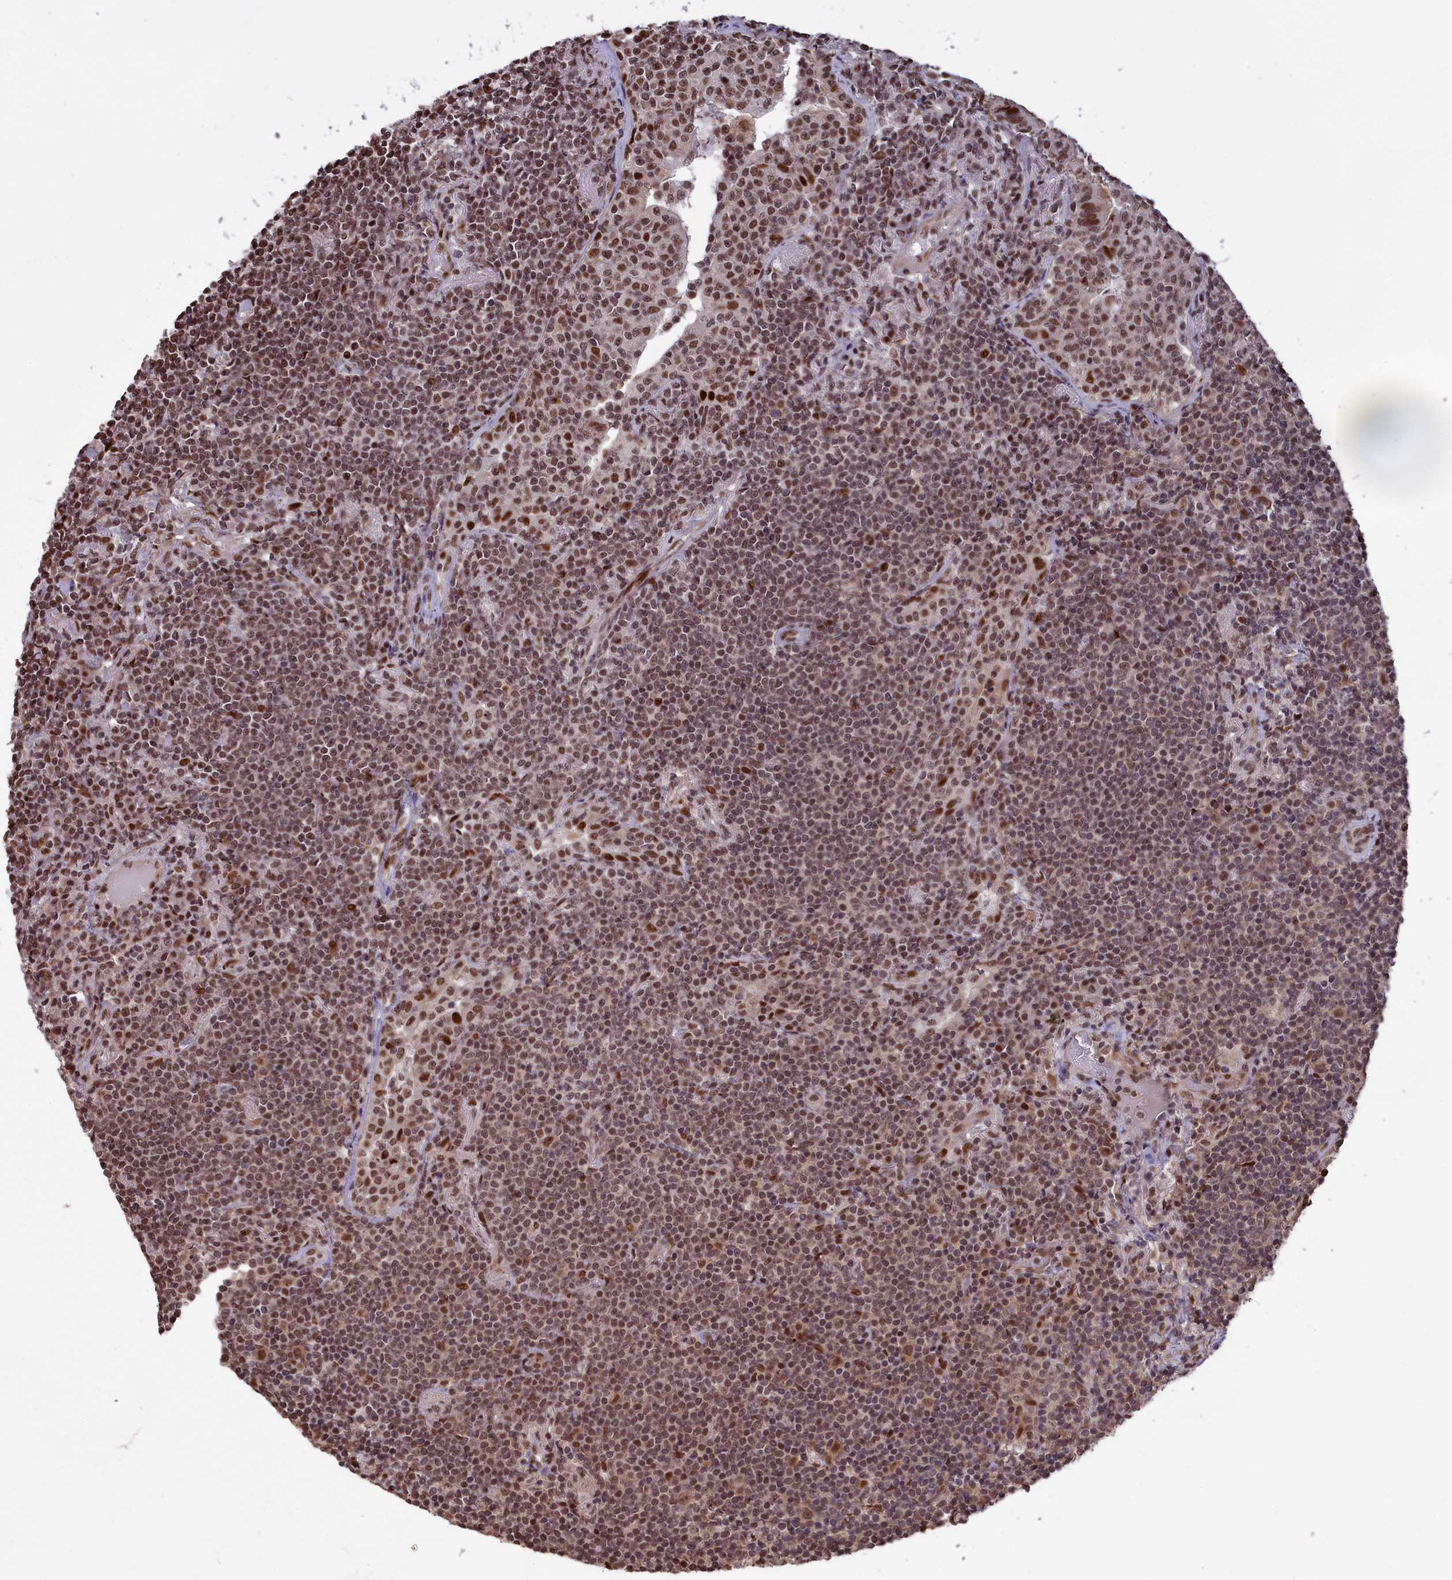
{"staining": {"intensity": "moderate", "quantity": "25%-75%", "location": "nuclear"}, "tissue": "lymphoma", "cell_type": "Tumor cells", "image_type": "cancer", "snomed": [{"axis": "morphology", "description": "Malignant lymphoma, non-Hodgkin's type, Low grade"}, {"axis": "topography", "description": "Lung"}], "caption": "This is a photomicrograph of immunohistochemistry (IHC) staining of lymphoma, which shows moderate staining in the nuclear of tumor cells.", "gene": "RELB", "patient": {"sex": "female", "age": 71}}